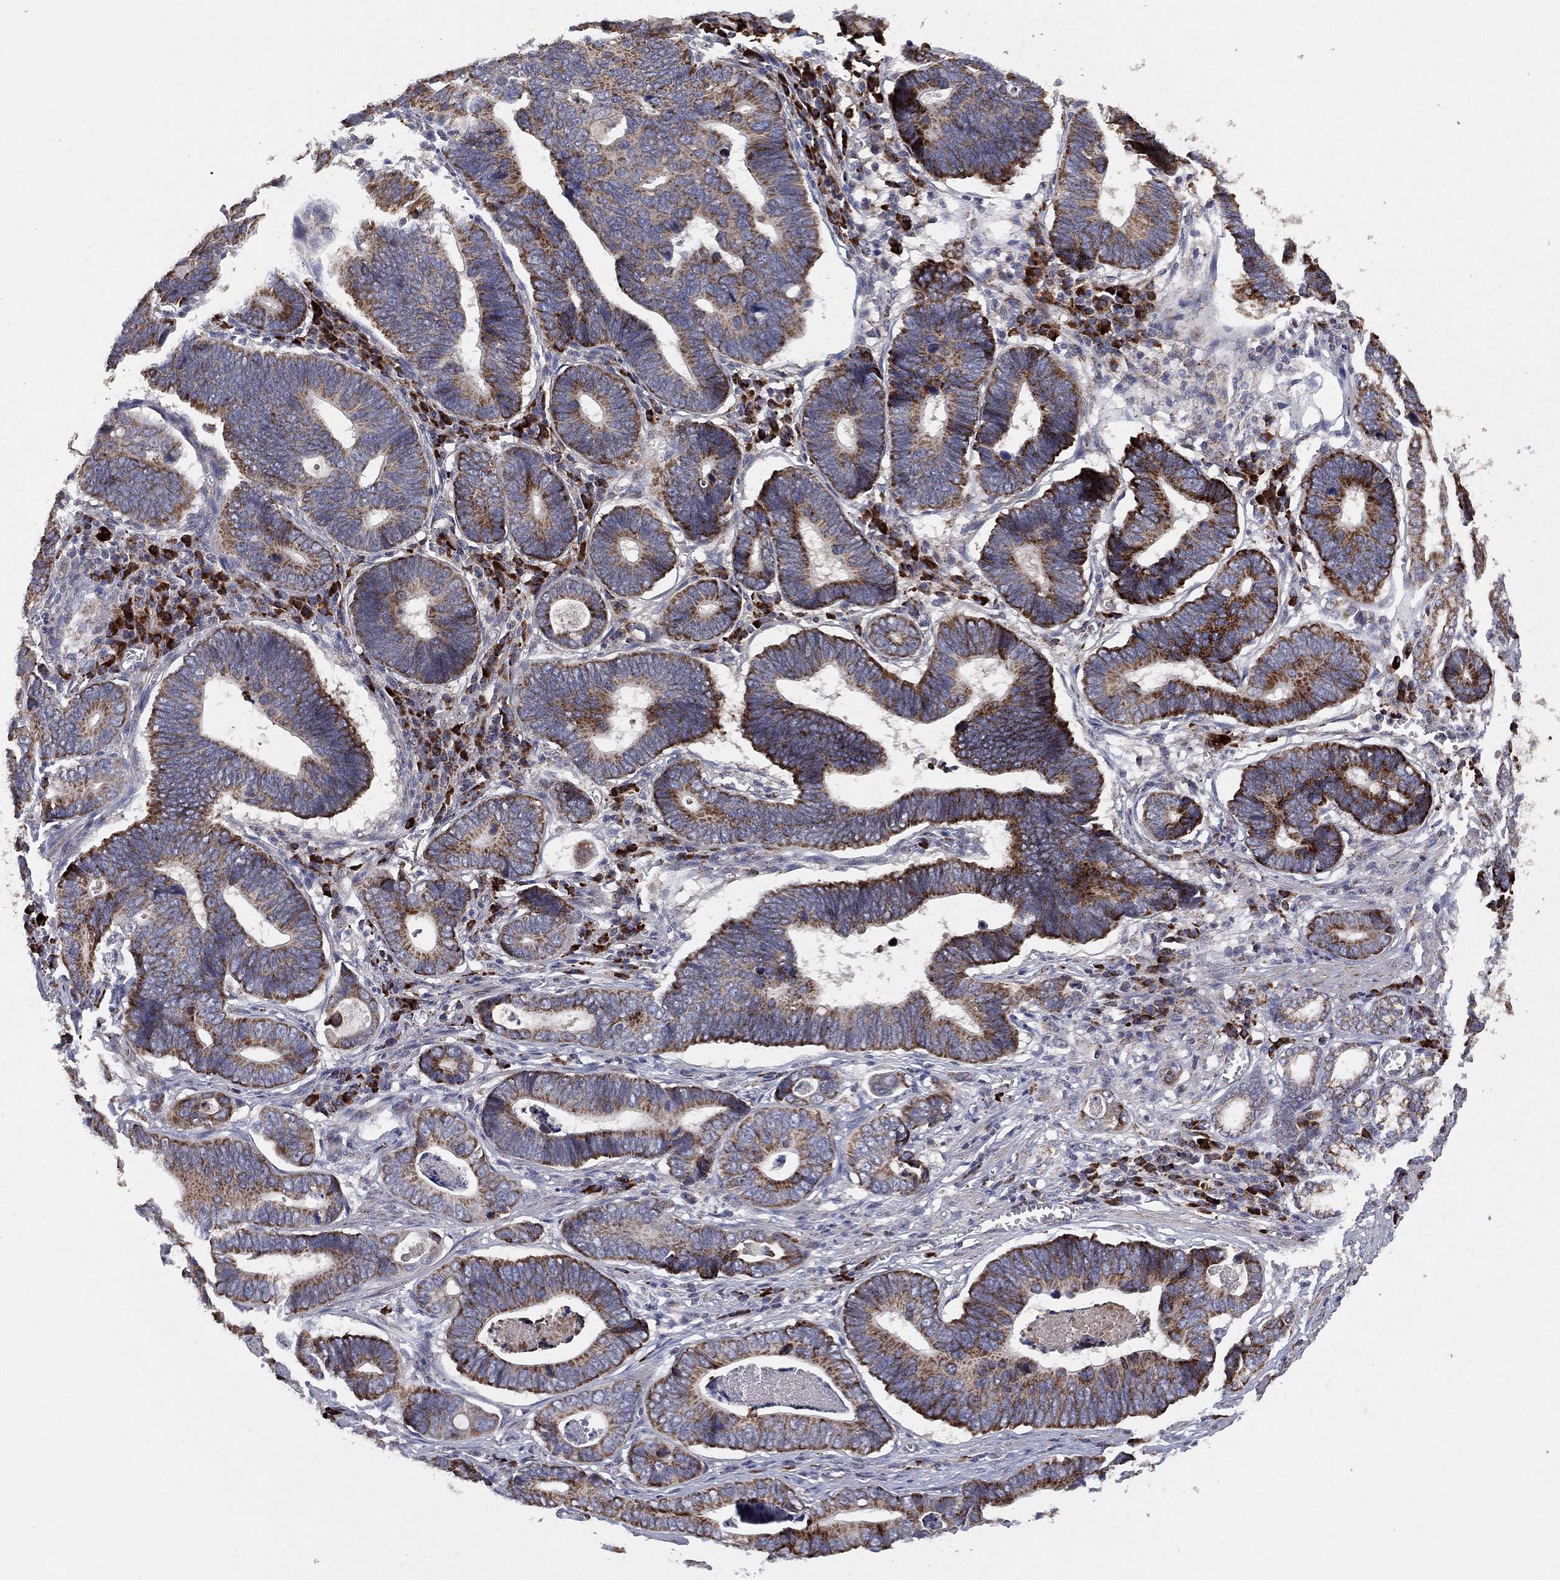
{"staining": {"intensity": "strong", "quantity": ">75%", "location": "cytoplasmic/membranous"}, "tissue": "stomach cancer", "cell_type": "Tumor cells", "image_type": "cancer", "snomed": [{"axis": "morphology", "description": "Adenocarcinoma, NOS"}, {"axis": "topography", "description": "Stomach"}], "caption": "Immunohistochemistry (IHC) of stomach adenocarcinoma reveals high levels of strong cytoplasmic/membranous staining in approximately >75% of tumor cells.", "gene": "PPP2R5A", "patient": {"sex": "male", "age": 84}}